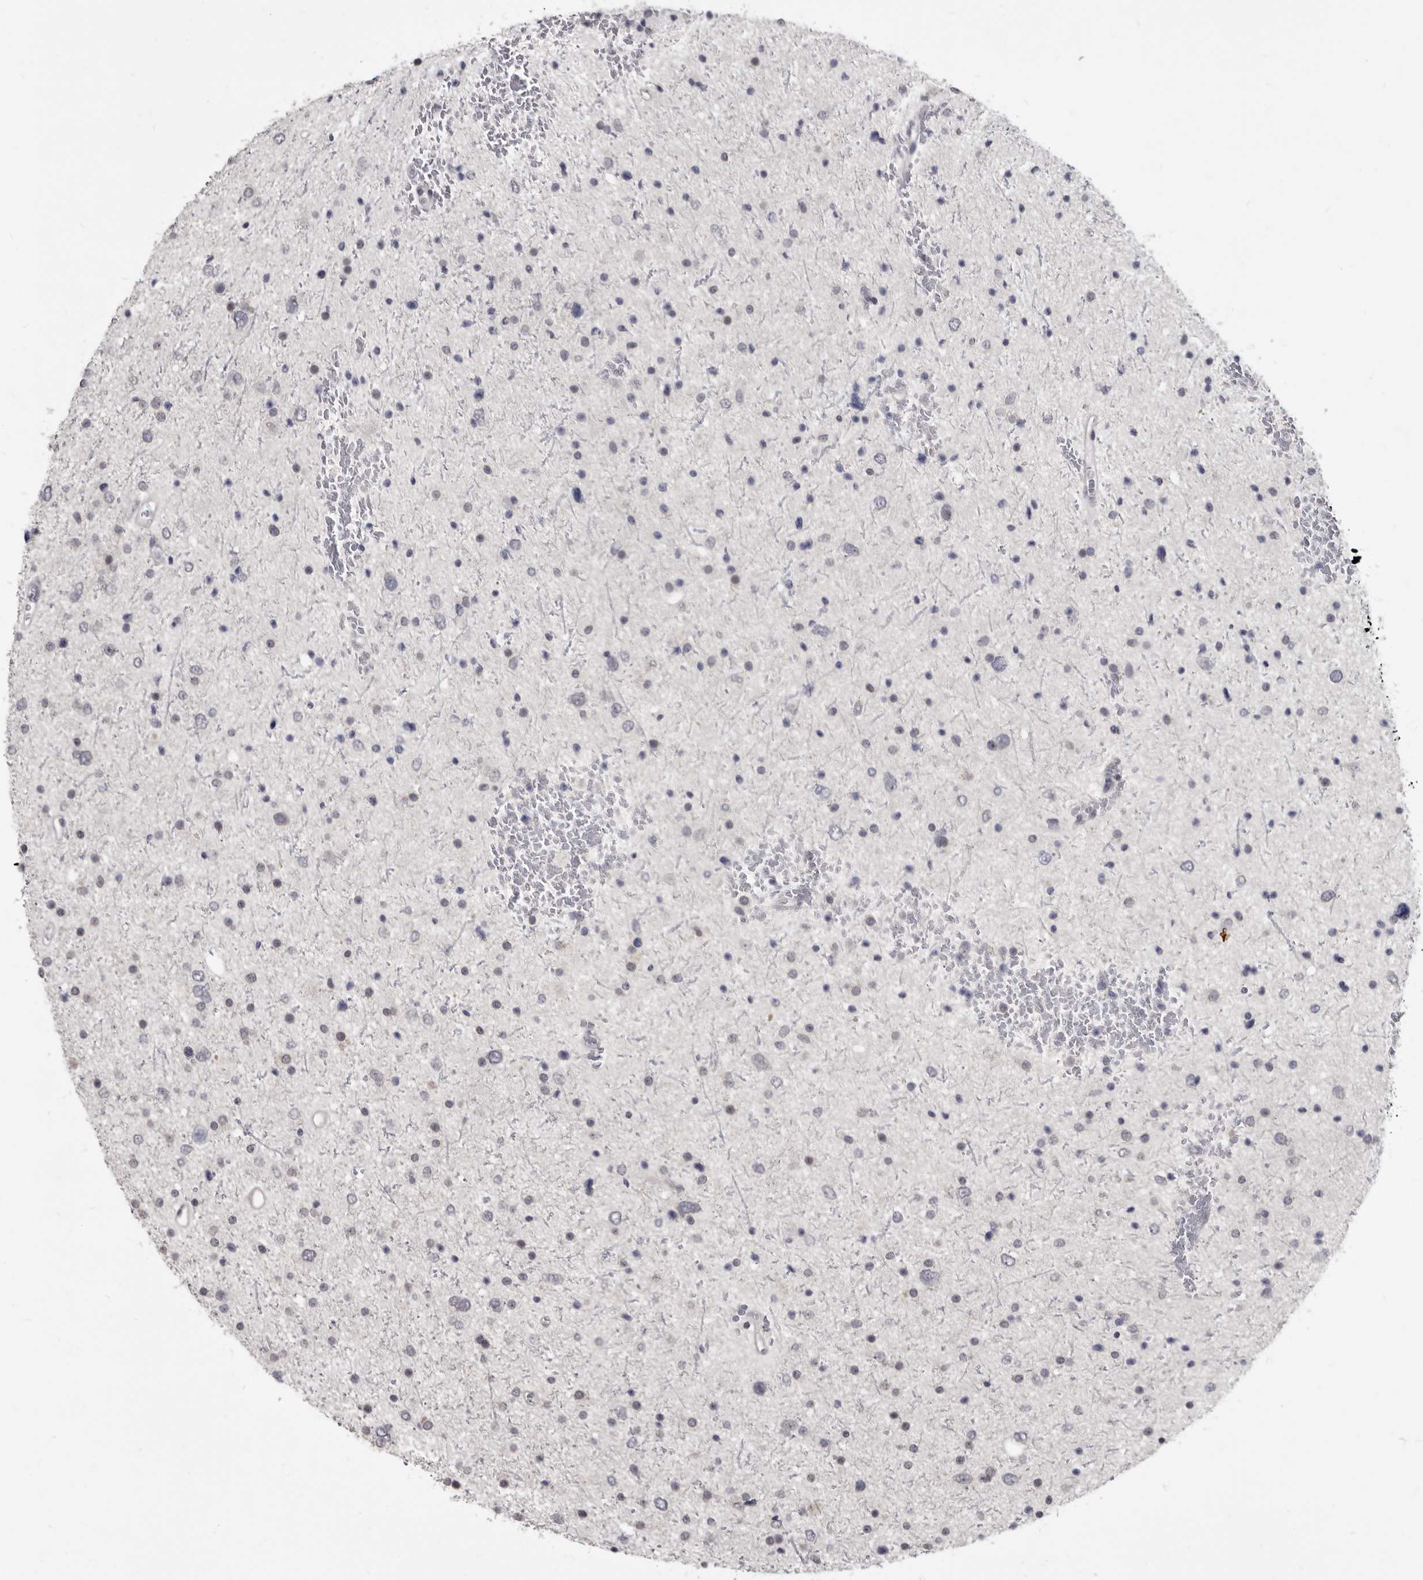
{"staining": {"intensity": "negative", "quantity": "none", "location": "none"}, "tissue": "glioma", "cell_type": "Tumor cells", "image_type": "cancer", "snomed": [{"axis": "morphology", "description": "Glioma, malignant, Low grade"}, {"axis": "topography", "description": "Brain"}], "caption": "The image exhibits no staining of tumor cells in malignant low-grade glioma.", "gene": "SULT1E1", "patient": {"sex": "female", "age": 37}}